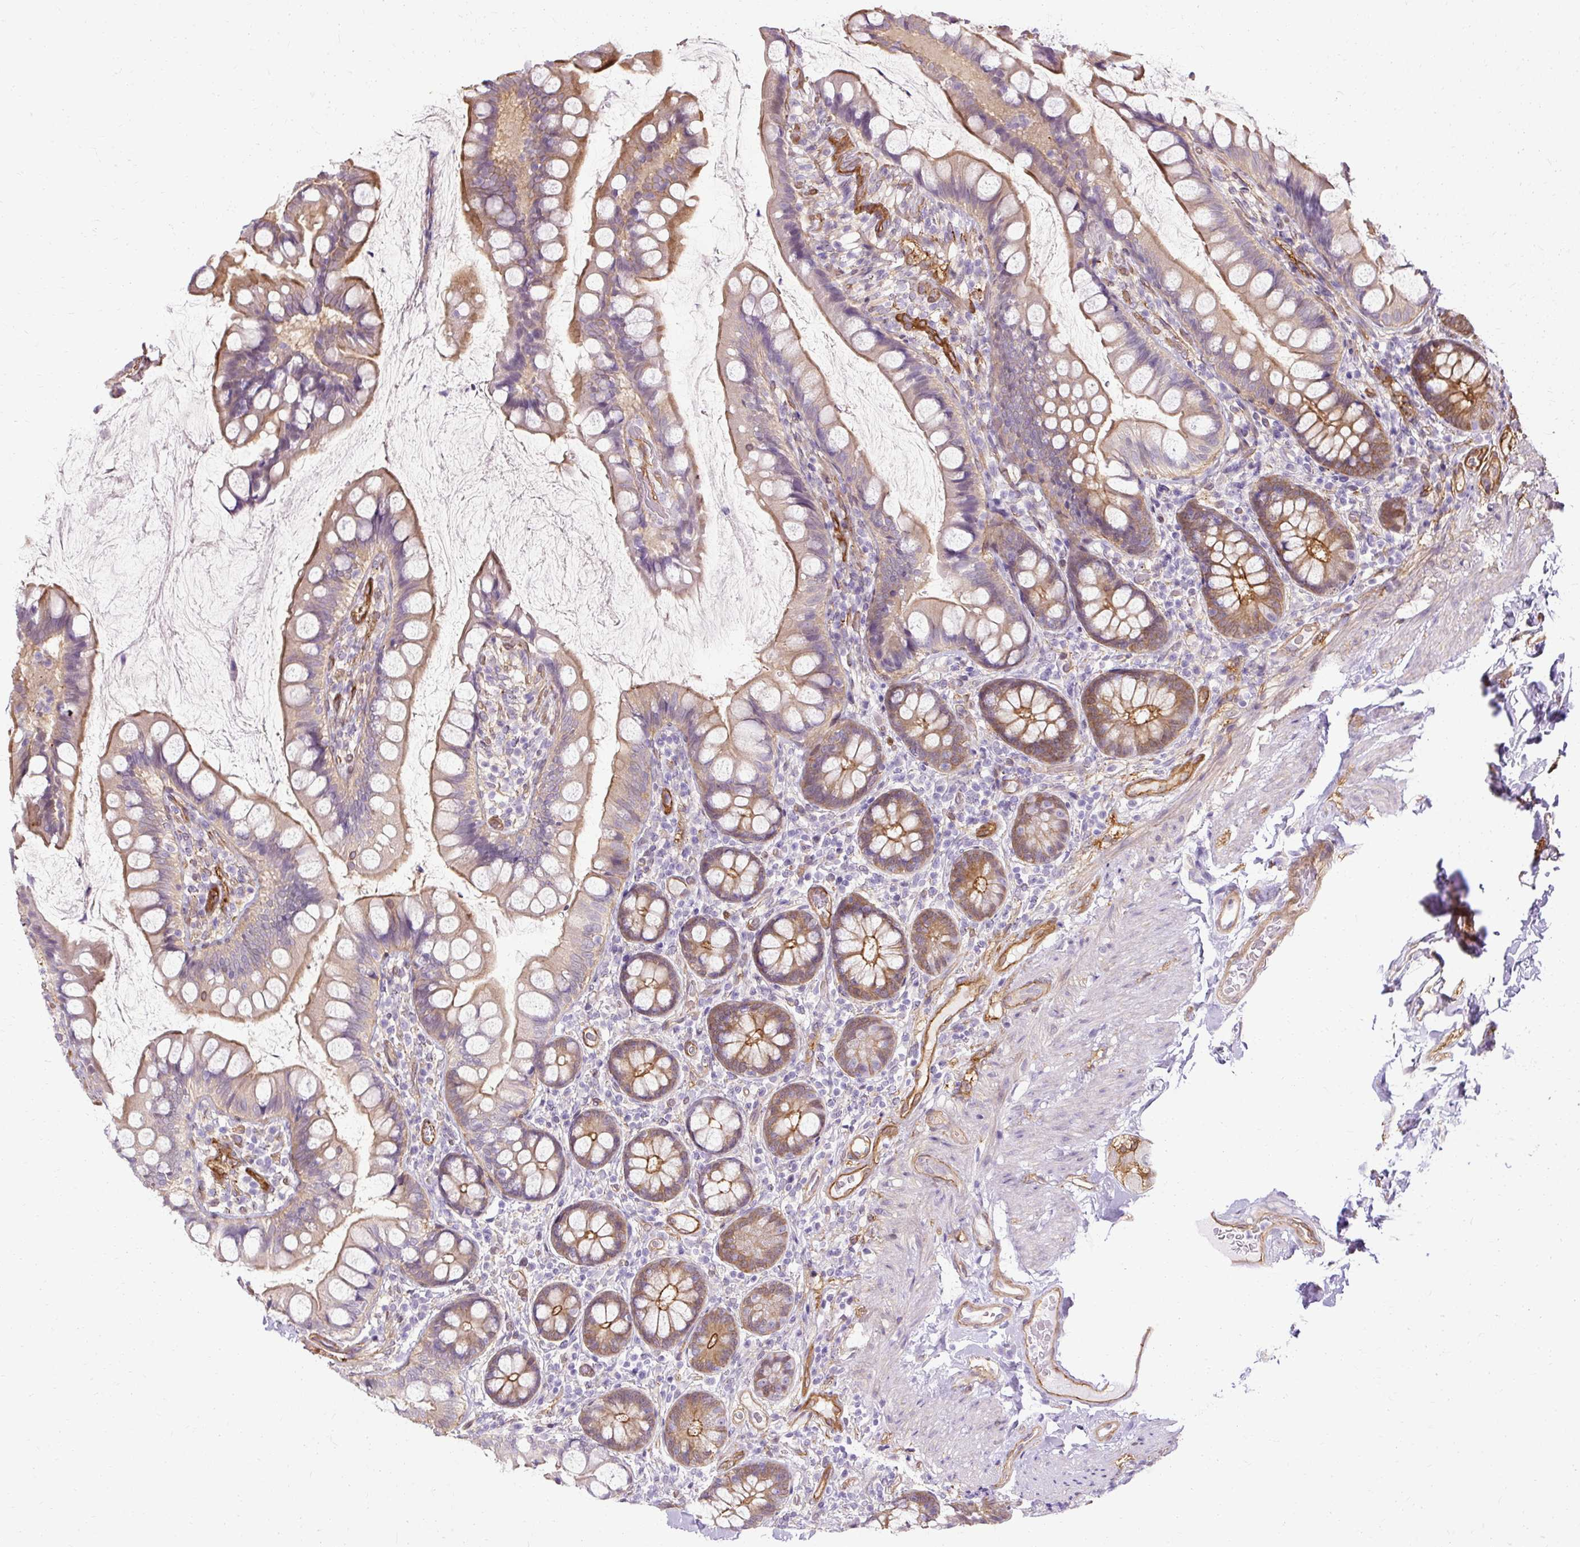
{"staining": {"intensity": "moderate", "quantity": ">75%", "location": "cytoplasmic/membranous"}, "tissue": "small intestine", "cell_type": "Glandular cells", "image_type": "normal", "snomed": [{"axis": "morphology", "description": "Normal tissue, NOS"}, {"axis": "topography", "description": "Small intestine"}], "caption": "Protein staining displays moderate cytoplasmic/membranous positivity in about >75% of glandular cells in unremarkable small intestine. (Brightfield microscopy of DAB IHC at high magnification).", "gene": "CNN3", "patient": {"sex": "male", "age": 70}}